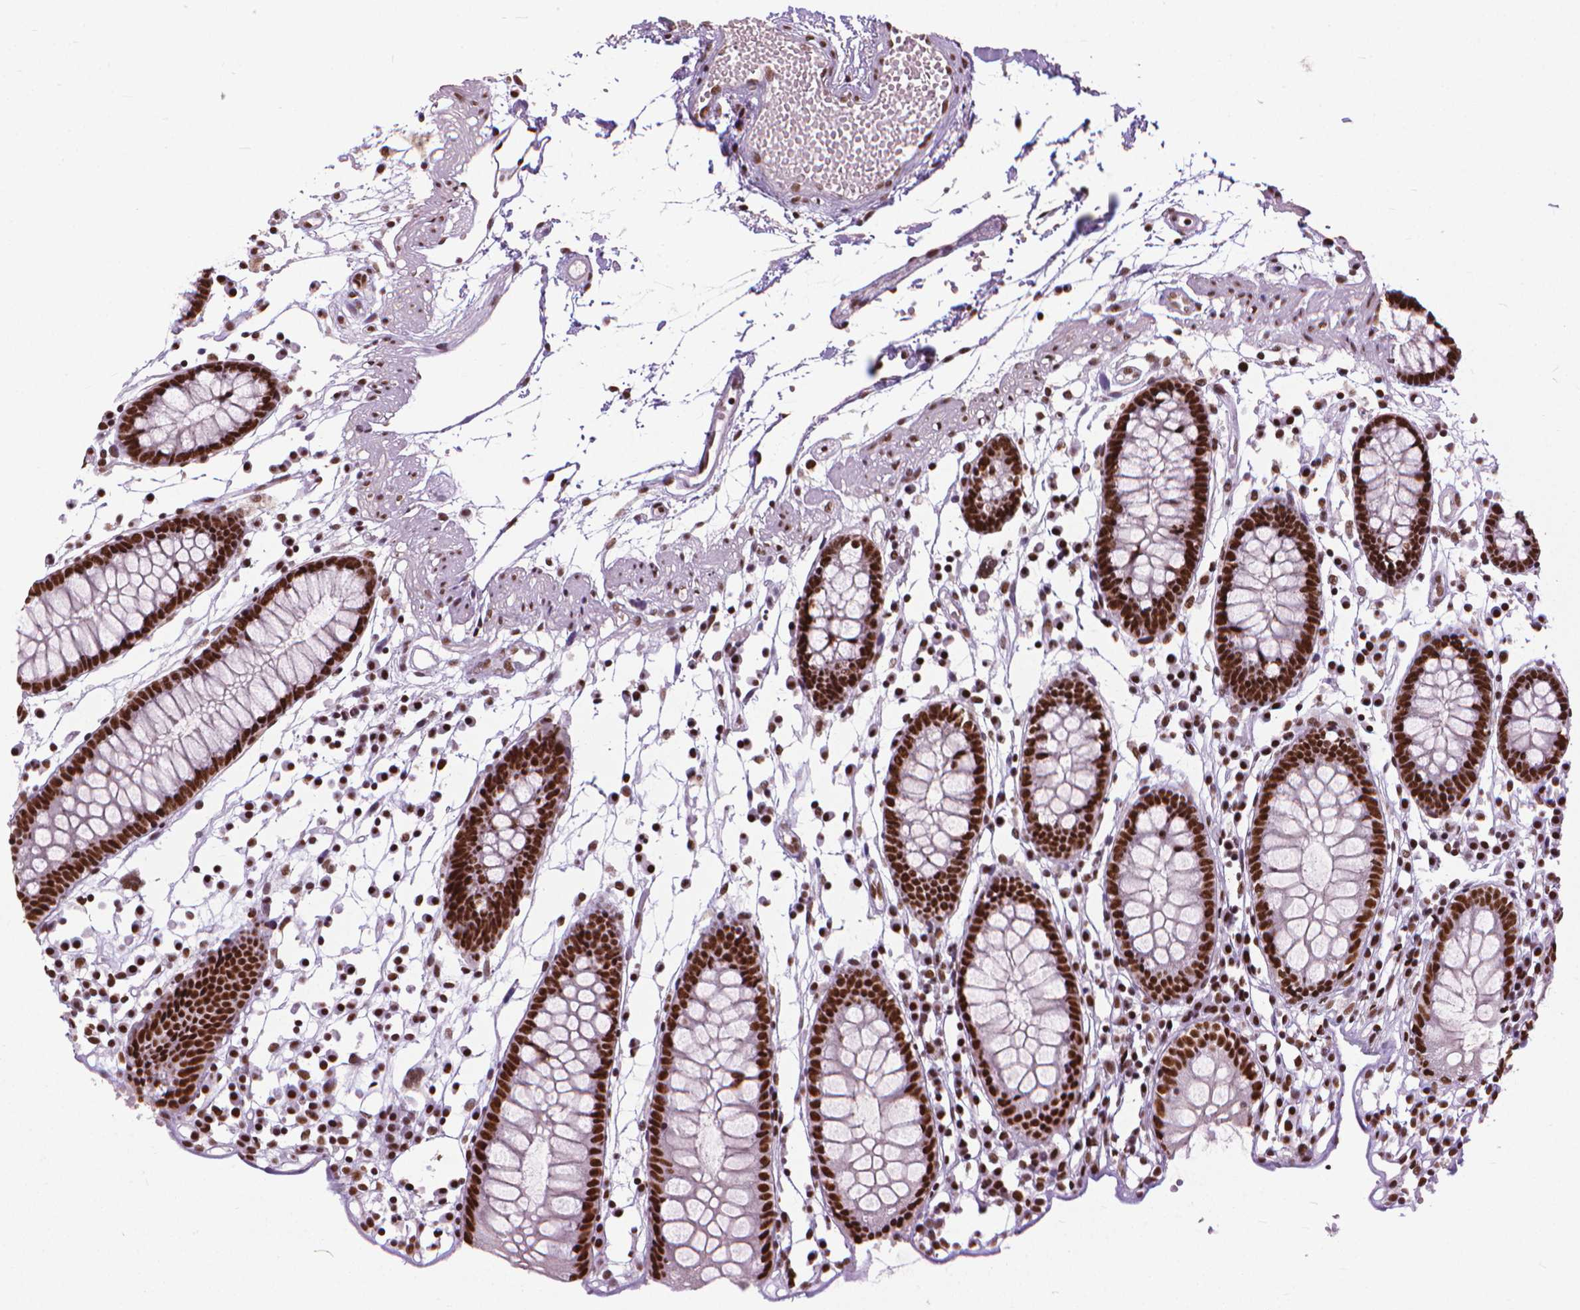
{"staining": {"intensity": "strong", "quantity": ">75%", "location": "nuclear"}, "tissue": "colon", "cell_type": "Endothelial cells", "image_type": "normal", "snomed": [{"axis": "morphology", "description": "Normal tissue, NOS"}, {"axis": "morphology", "description": "Adenocarcinoma, NOS"}, {"axis": "topography", "description": "Colon"}], "caption": "Colon was stained to show a protein in brown. There is high levels of strong nuclear positivity in about >75% of endothelial cells. (DAB = brown stain, brightfield microscopy at high magnification).", "gene": "AKAP8", "patient": {"sex": "male", "age": 83}}